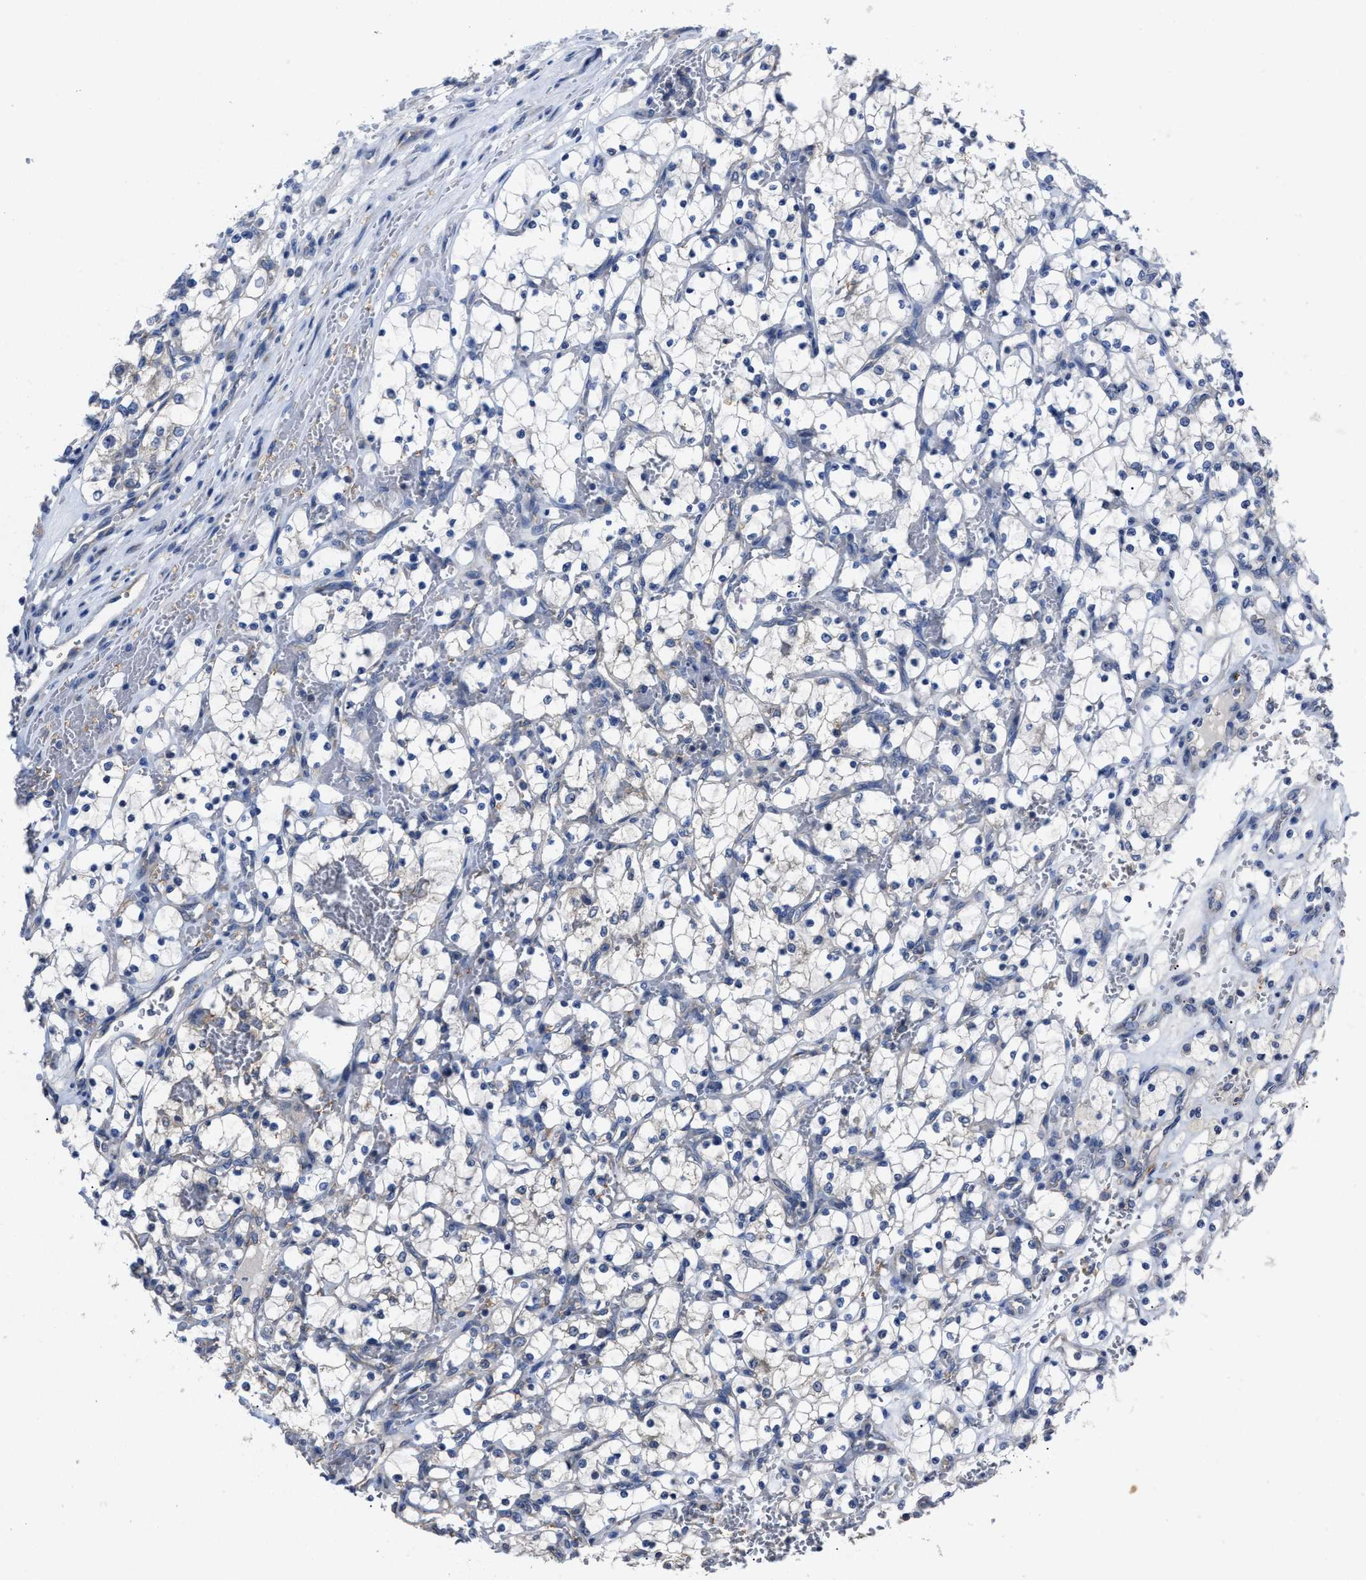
{"staining": {"intensity": "negative", "quantity": "none", "location": "none"}, "tissue": "renal cancer", "cell_type": "Tumor cells", "image_type": "cancer", "snomed": [{"axis": "morphology", "description": "Adenocarcinoma, NOS"}, {"axis": "topography", "description": "Kidney"}], "caption": "IHC image of neoplastic tissue: renal adenocarcinoma stained with DAB displays no significant protein expression in tumor cells.", "gene": "UPF1", "patient": {"sex": "female", "age": 69}}